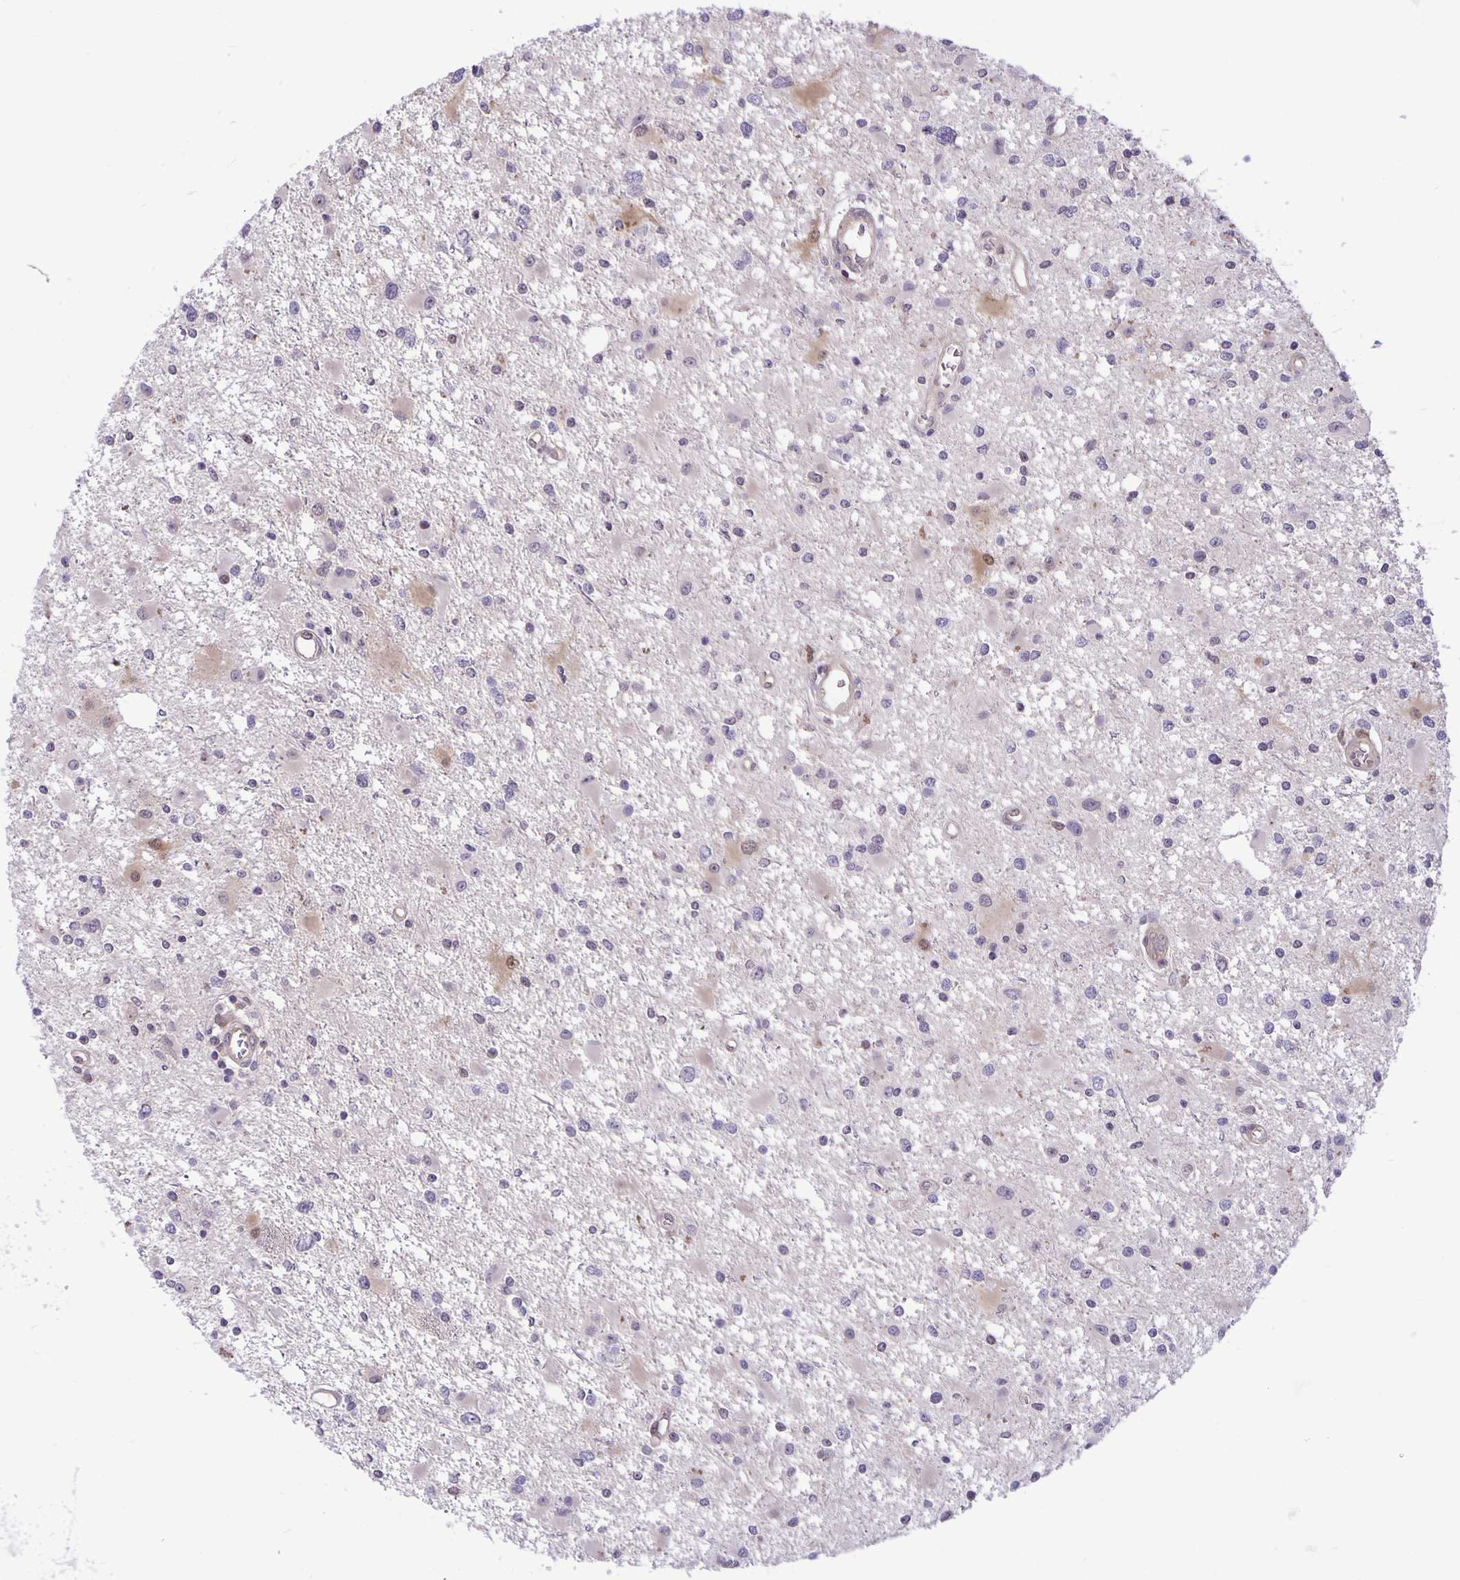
{"staining": {"intensity": "weak", "quantity": "25%-75%", "location": "cytoplasmic/membranous"}, "tissue": "glioma", "cell_type": "Tumor cells", "image_type": "cancer", "snomed": [{"axis": "morphology", "description": "Glioma, malignant, High grade"}, {"axis": "topography", "description": "Brain"}], "caption": "Protein analysis of malignant high-grade glioma tissue reveals weak cytoplasmic/membranous expression in approximately 25%-75% of tumor cells. The staining was performed using DAB, with brown indicating positive protein expression. Nuclei are stained blue with hematoxylin.", "gene": "TAX1BP3", "patient": {"sex": "male", "age": 54}}